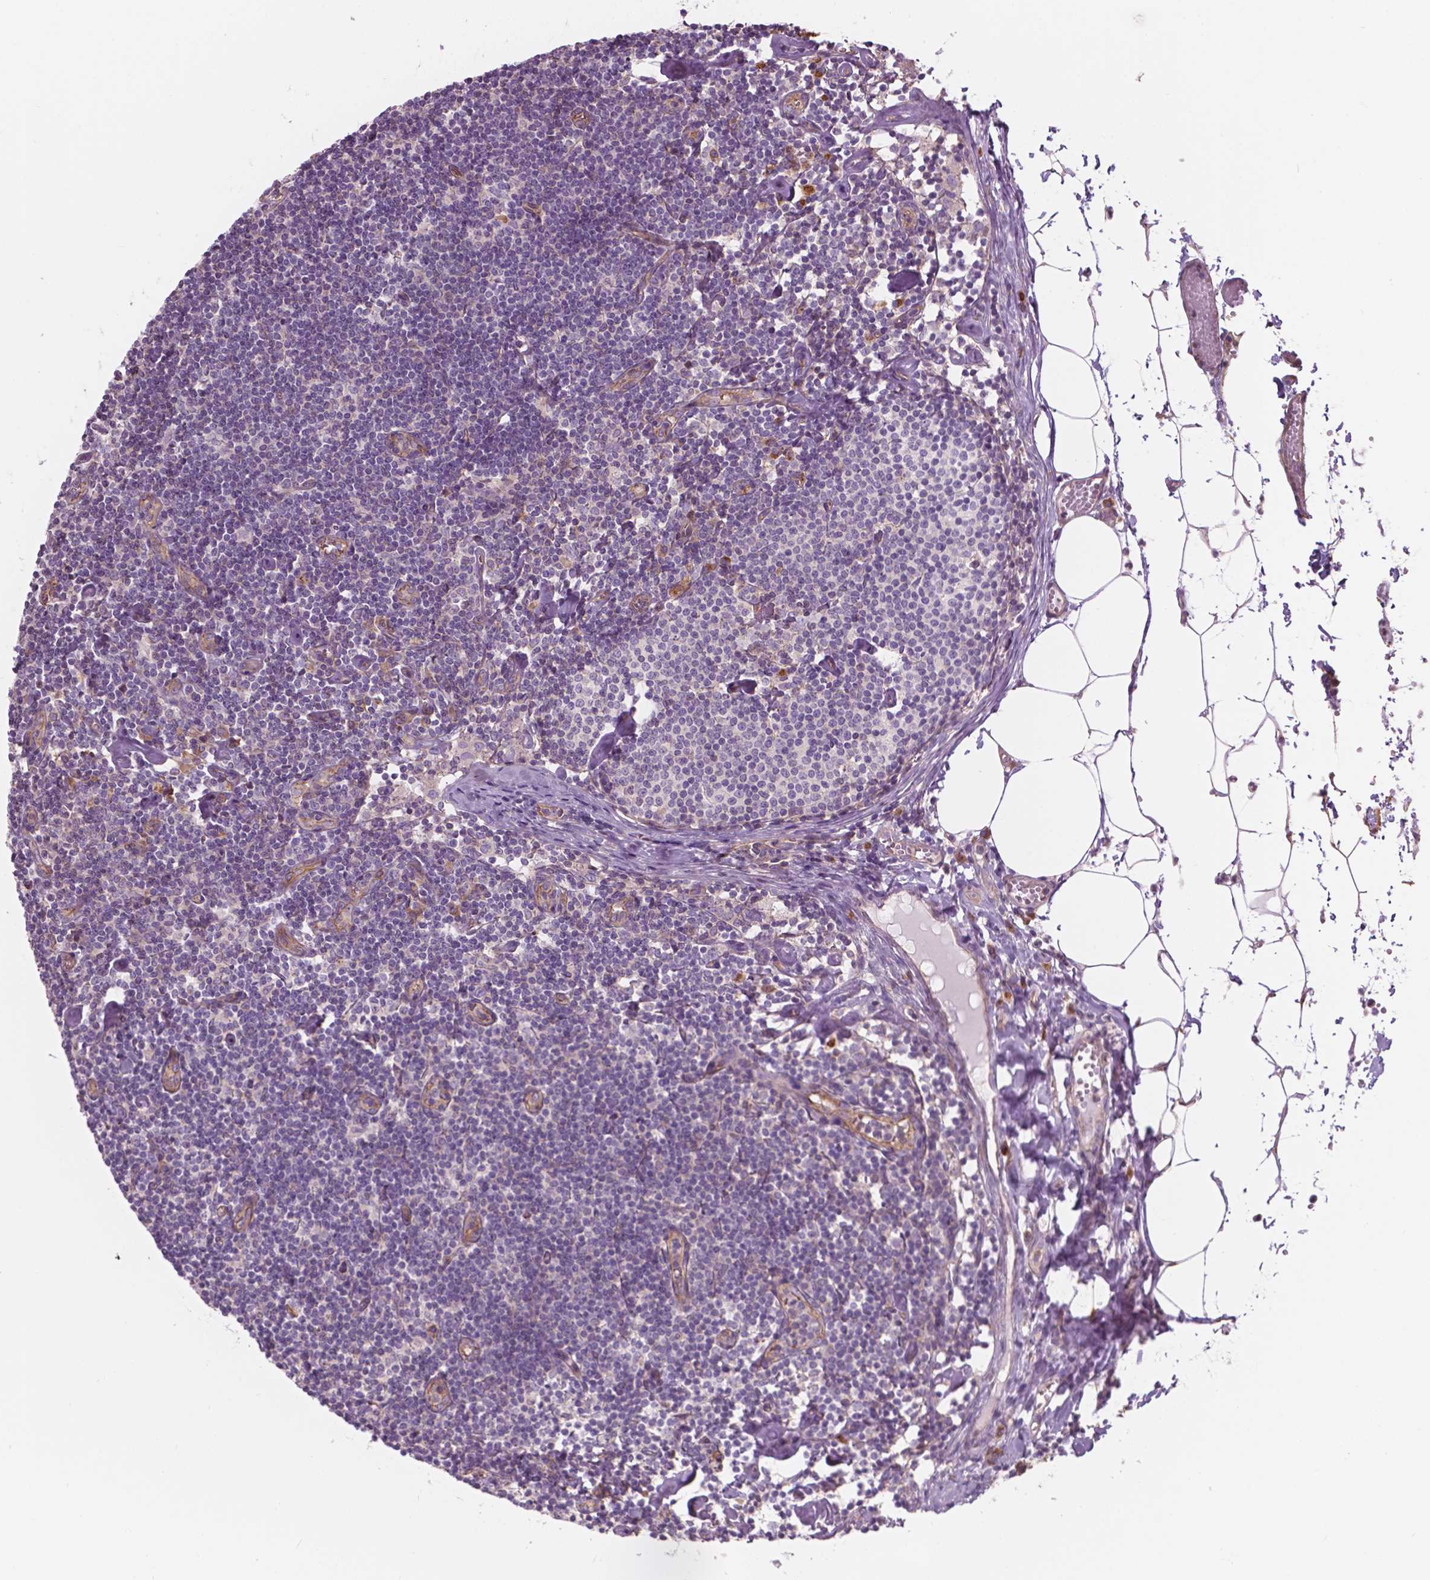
{"staining": {"intensity": "weak", "quantity": "<25%", "location": "cytoplasmic/membranous,nuclear"}, "tissue": "lymph node", "cell_type": "Germinal center cells", "image_type": "normal", "snomed": [{"axis": "morphology", "description": "Normal tissue, NOS"}, {"axis": "topography", "description": "Lymph node"}], "caption": "DAB immunohistochemical staining of normal human lymph node displays no significant staining in germinal center cells.", "gene": "SURF4", "patient": {"sex": "female", "age": 42}}